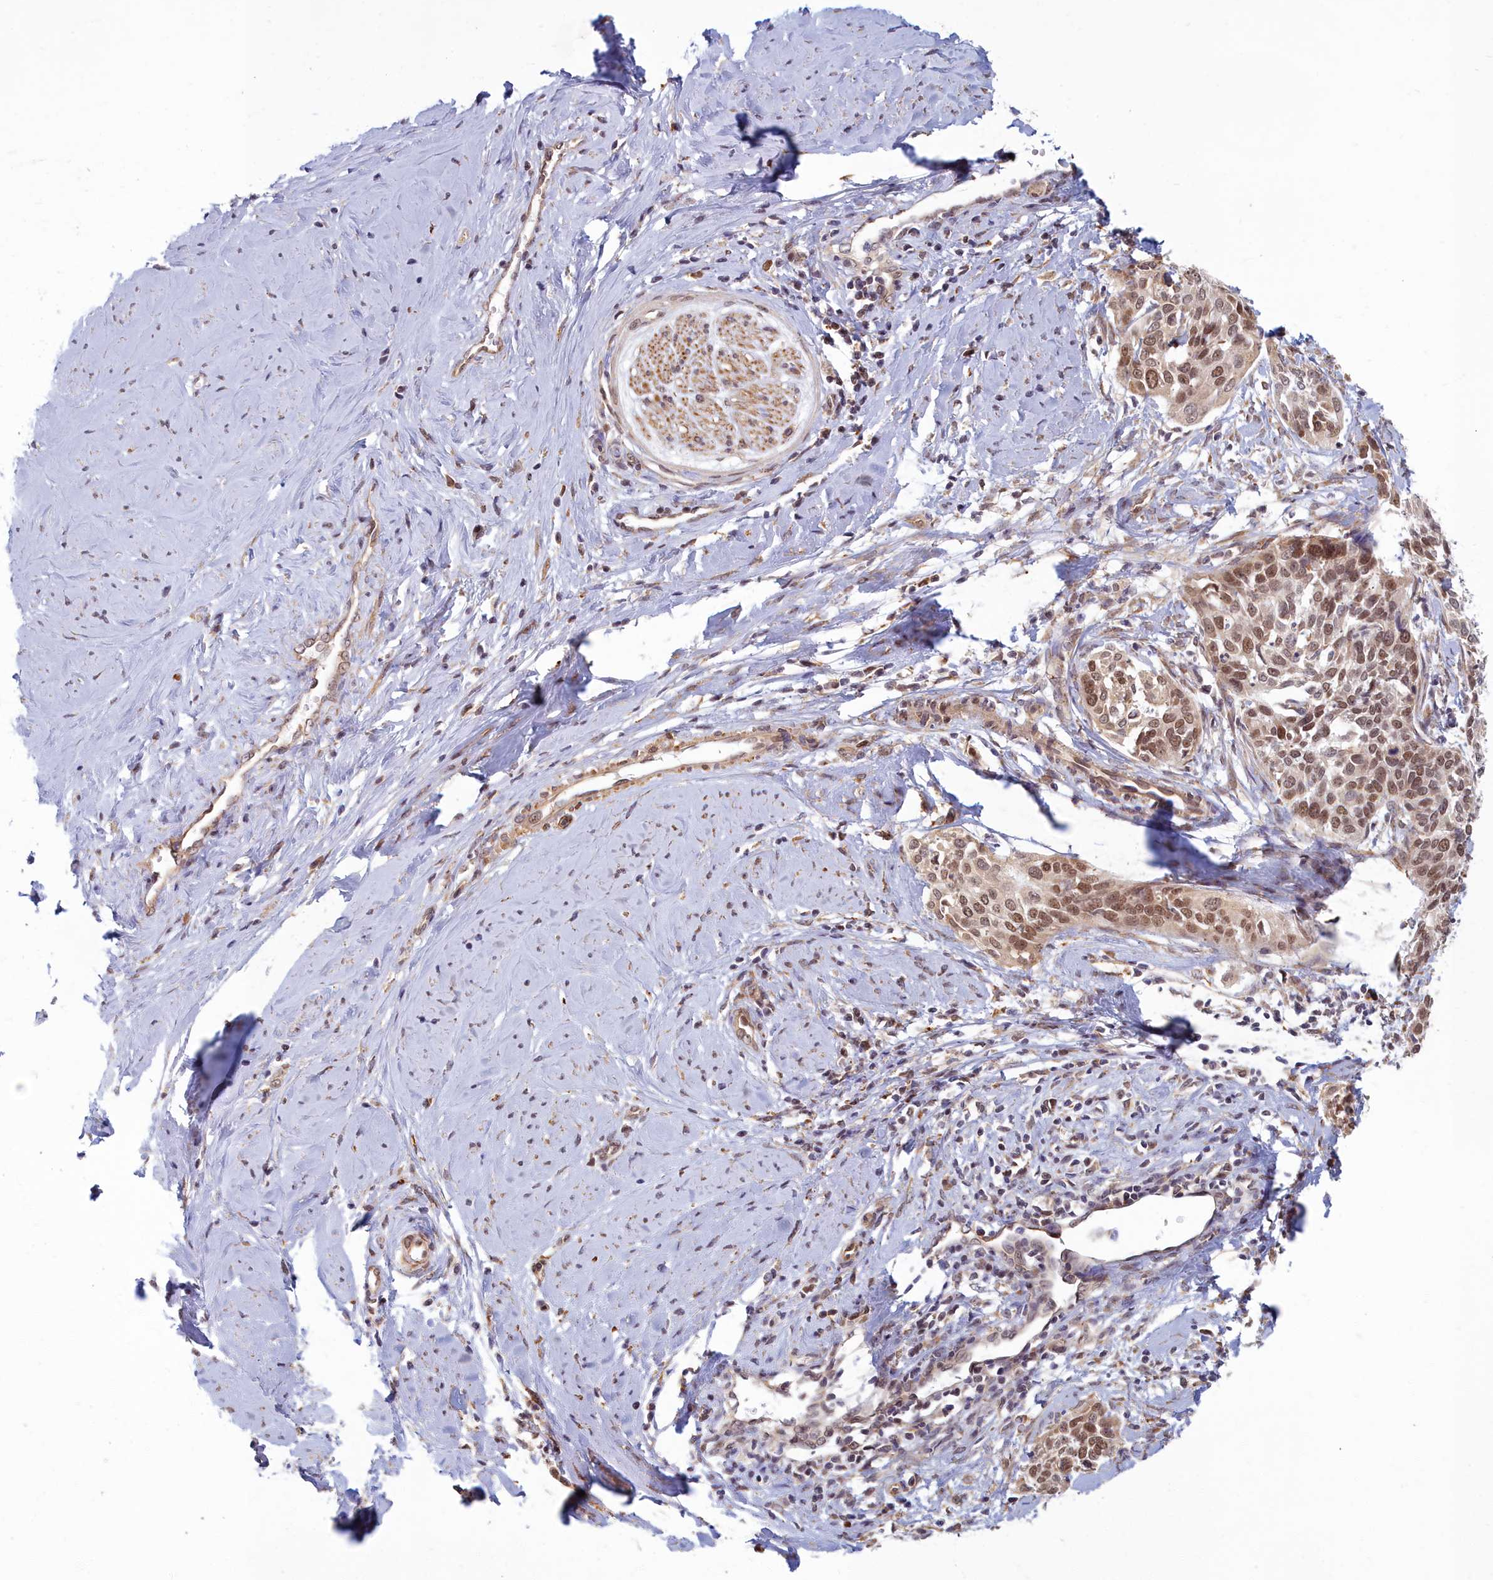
{"staining": {"intensity": "moderate", "quantity": ">75%", "location": "nuclear"}, "tissue": "cervical cancer", "cell_type": "Tumor cells", "image_type": "cancer", "snomed": [{"axis": "morphology", "description": "Squamous cell carcinoma, NOS"}, {"axis": "topography", "description": "Cervix"}], "caption": "The image shows a brown stain indicating the presence of a protein in the nuclear of tumor cells in cervical squamous cell carcinoma.", "gene": "MAK16", "patient": {"sex": "female", "age": 44}}